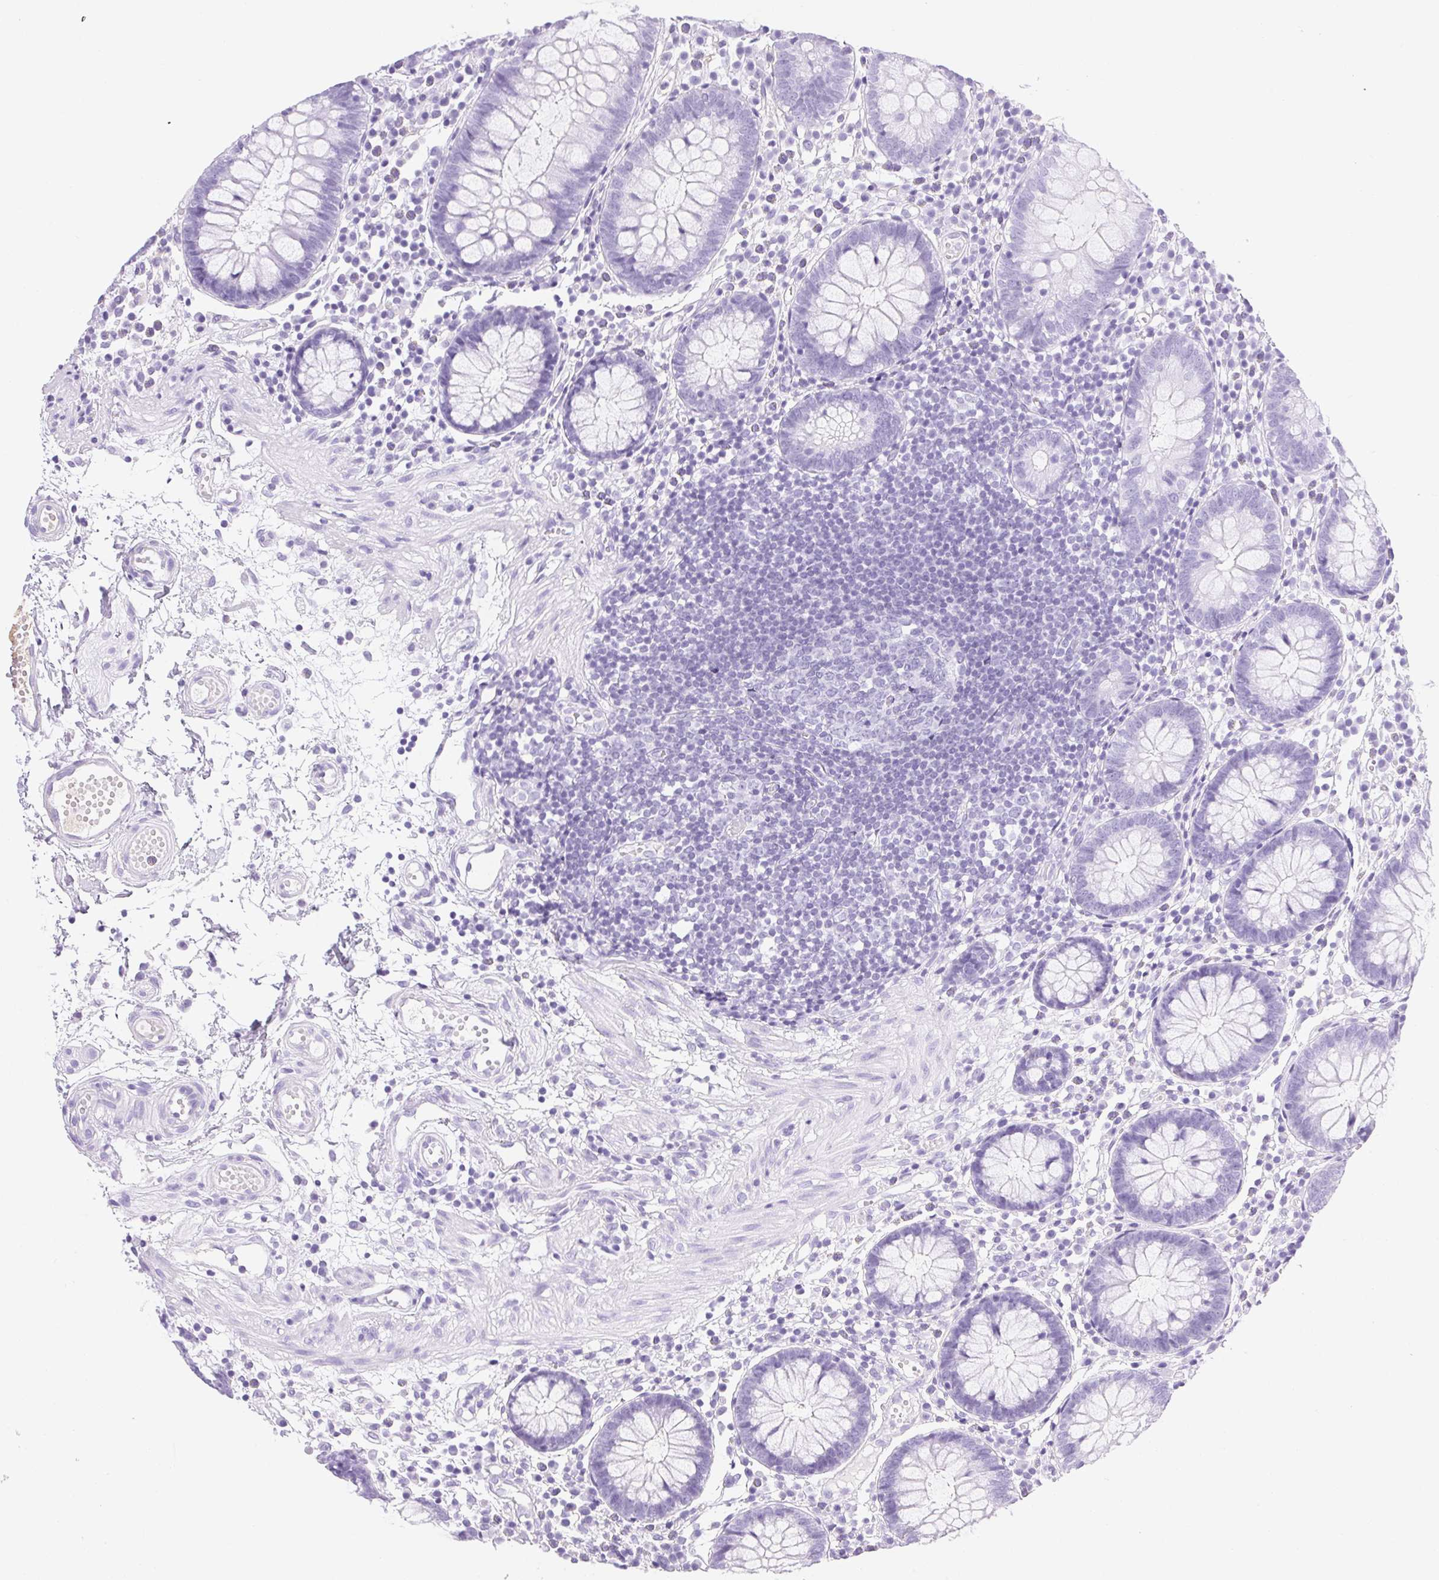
{"staining": {"intensity": "negative", "quantity": "none", "location": "none"}, "tissue": "colon", "cell_type": "Endothelial cells", "image_type": "normal", "snomed": [{"axis": "morphology", "description": "Normal tissue, NOS"}, {"axis": "morphology", "description": "Adenocarcinoma, NOS"}, {"axis": "topography", "description": "Colon"}], "caption": "DAB (3,3'-diaminobenzidine) immunohistochemical staining of normal human colon displays no significant positivity in endothelial cells. (Brightfield microscopy of DAB immunohistochemistry at high magnification).", "gene": "FGA", "patient": {"sex": "male", "age": 83}}